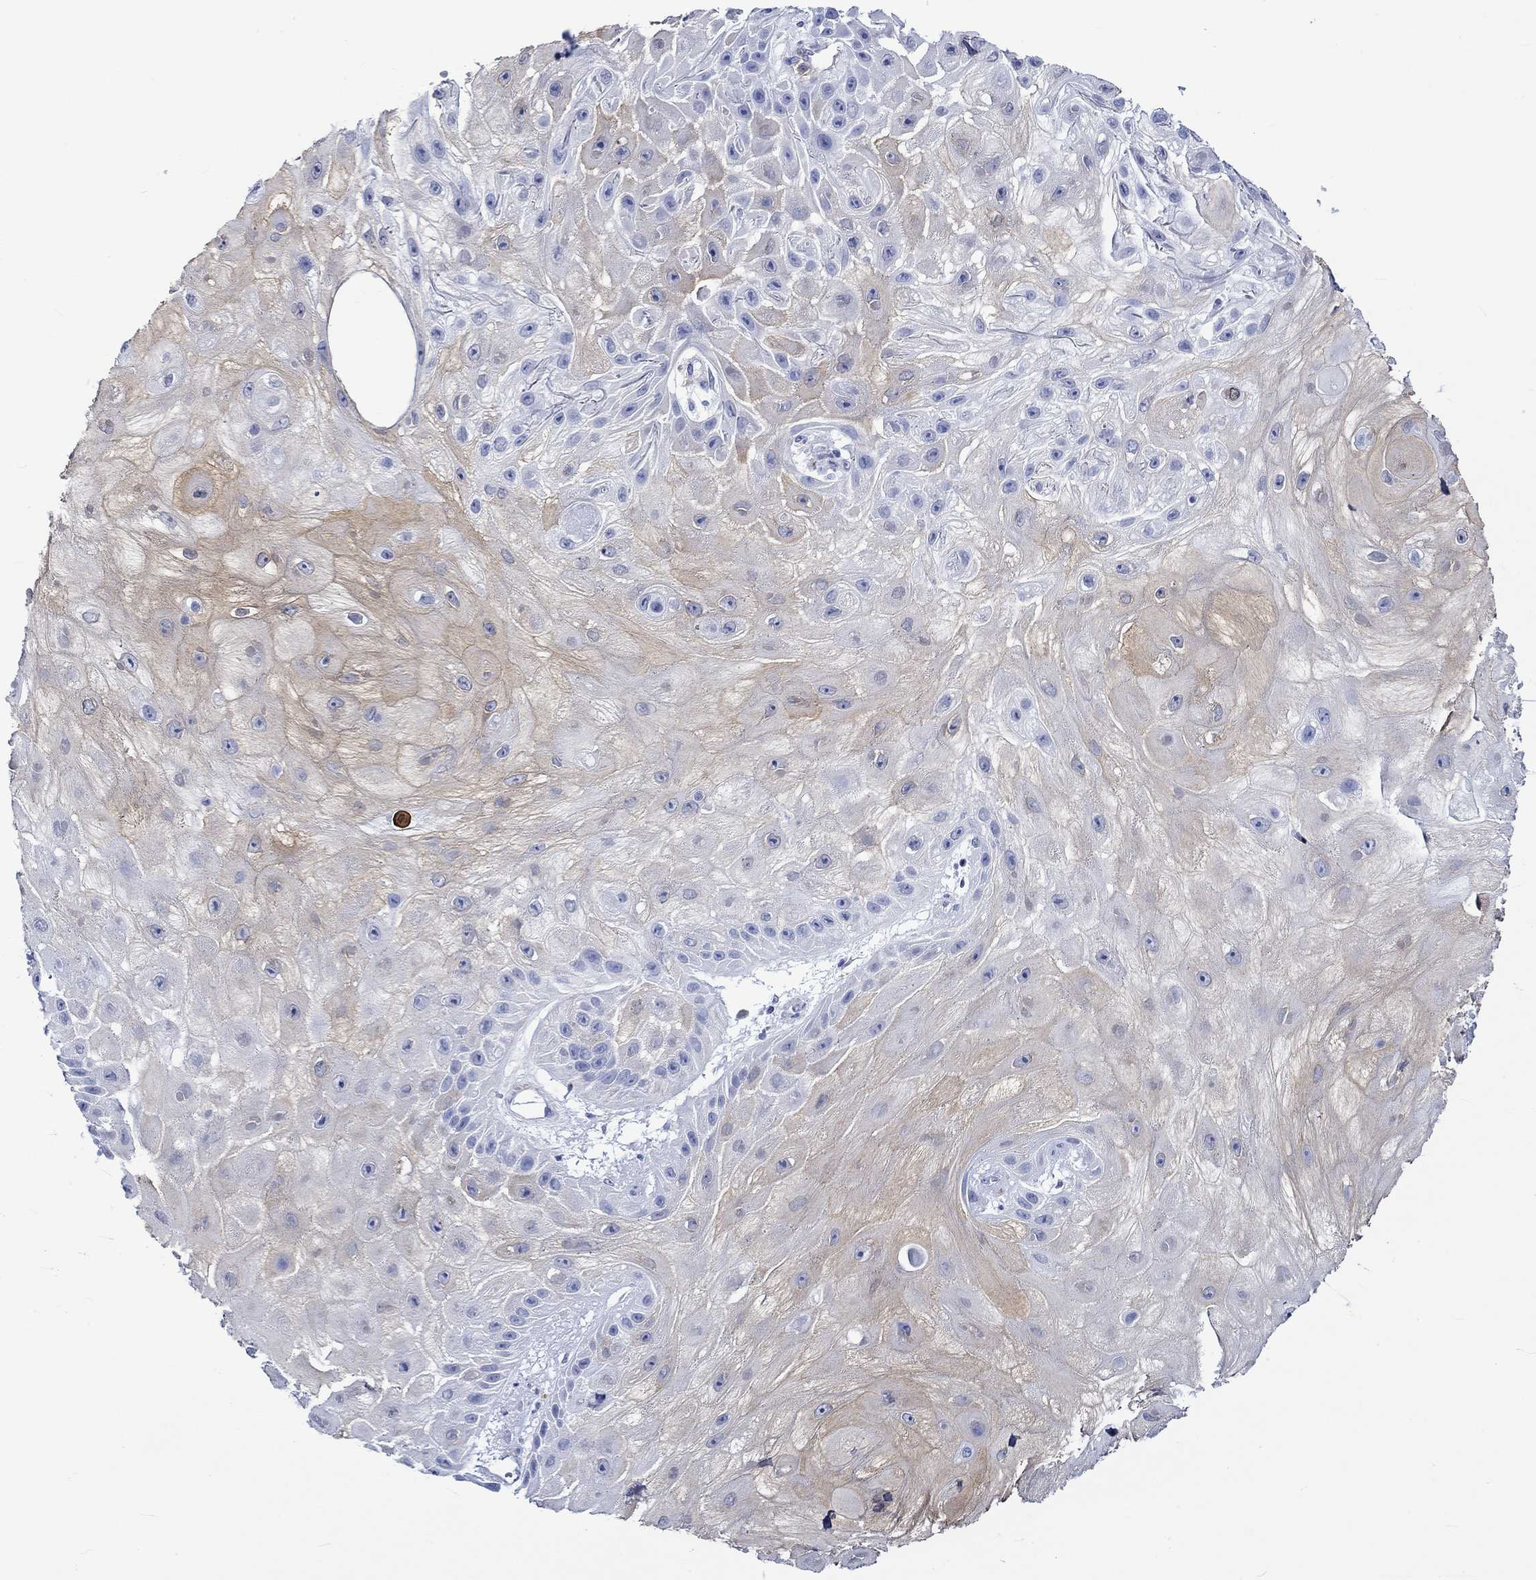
{"staining": {"intensity": "weak", "quantity": "<25%", "location": "cytoplasmic/membranous"}, "tissue": "skin cancer", "cell_type": "Tumor cells", "image_type": "cancer", "snomed": [{"axis": "morphology", "description": "Normal tissue, NOS"}, {"axis": "morphology", "description": "Squamous cell carcinoma, NOS"}, {"axis": "topography", "description": "Skin"}], "caption": "Immunohistochemical staining of squamous cell carcinoma (skin) reveals no significant staining in tumor cells.", "gene": "CRYAB", "patient": {"sex": "male", "age": 79}}